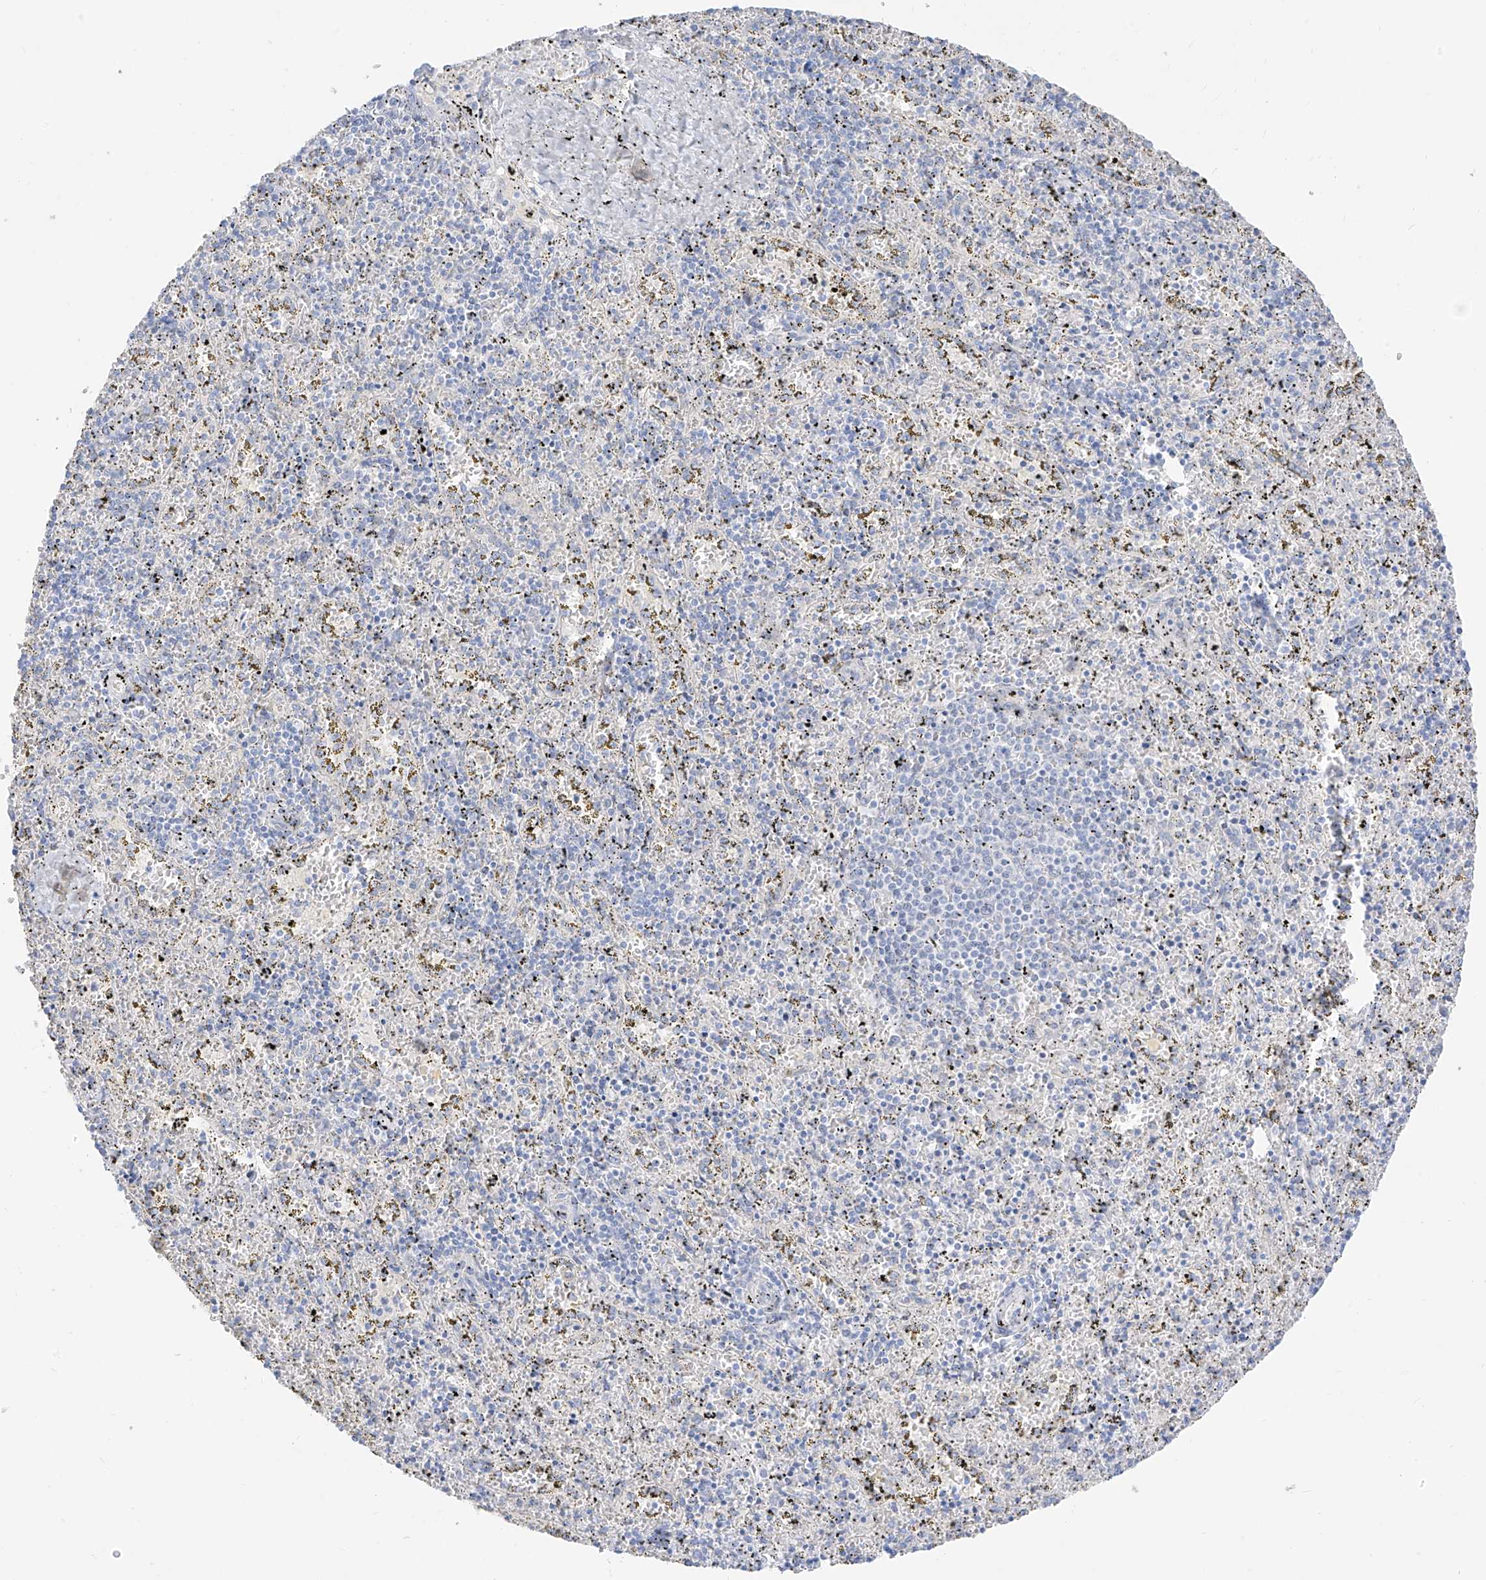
{"staining": {"intensity": "negative", "quantity": "none", "location": "none"}, "tissue": "spleen", "cell_type": "Cells in red pulp", "image_type": "normal", "snomed": [{"axis": "morphology", "description": "Normal tissue, NOS"}, {"axis": "topography", "description": "Spleen"}], "caption": "The image reveals no significant positivity in cells in red pulp of spleen. (Stains: DAB (3,3'-diaminobenzidine) immunohistochemistry with hematoxylin counter stain, Microscopy: brightfield microscopy at high magnification).", "gene": "ARHGEF40", "patient": {"sex": "male", "age": 11}}